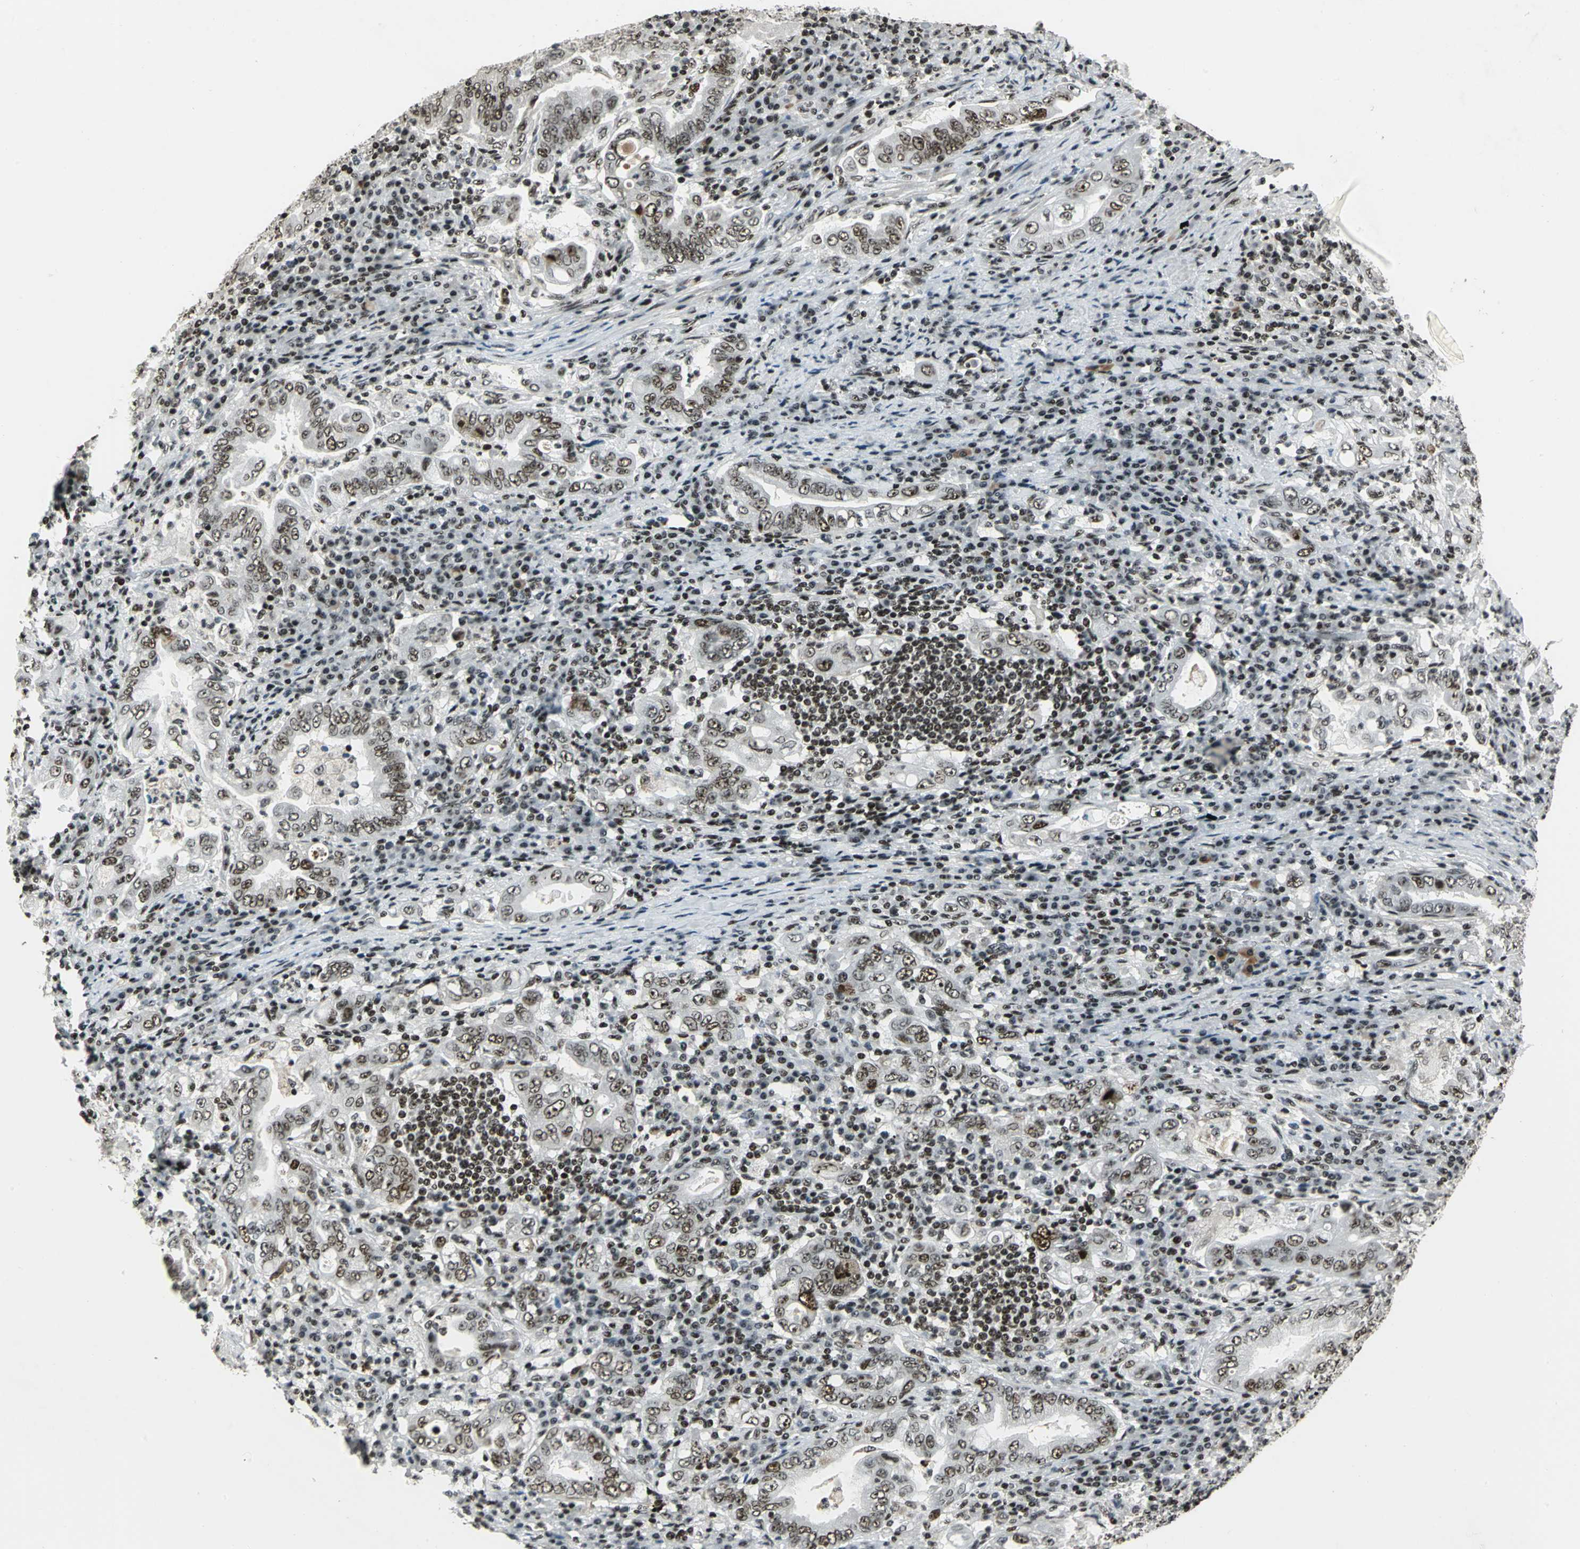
{"staining": {"intensity": "moderate", "quantity": "25%-75%", "location": "nuclear"}, "tissue": "stomach cancer", "cell_type": "Tumor cells", "image_type": "cancer", "snomed": [{"axis": "morphology", "description": "Normal tissue, NOS"}, {"axis": "morphology", "description": "Adenocarcinoma, NOS"}, {"axis": "topography", "description": "Esophagus"}, {"axis": "topography", "description": "Stomach, upper"}, {"axis": "topography", "description": "Peripheral nerve tissue"}], "caption": "Human stomach adenocarcinoma stained for a protein (brown) reveals moderate nuclear positive positivity in approximately 25%-75% of tumor cells.", "gene": "UBTF", "patient": {"sex": "male", "age": 62}}